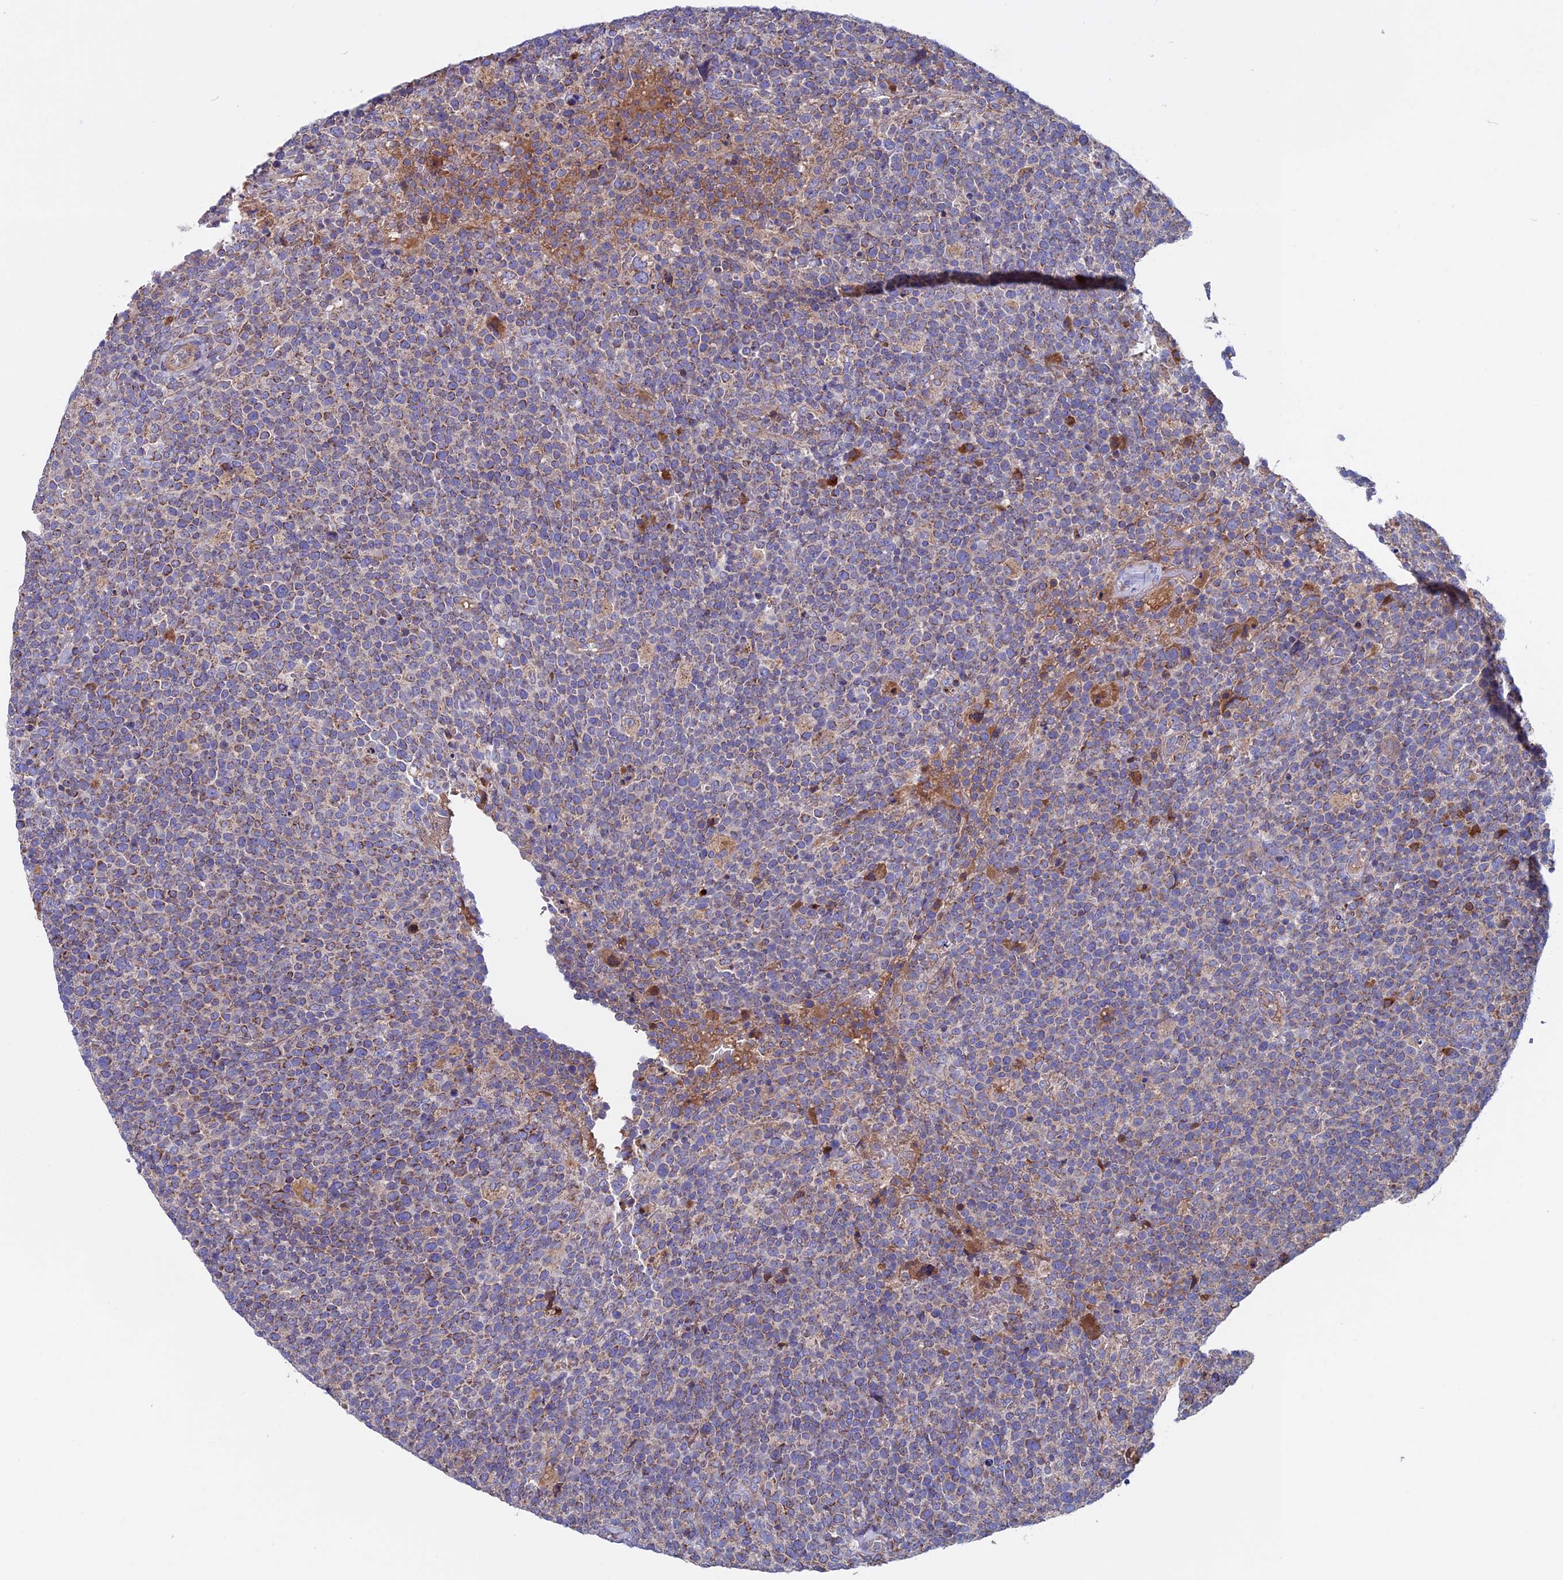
{"staining": {"intensity": "moderate", "quantity": ">75%", "location": "cytoplasmic/membranous"}, "tissue": "lymphoma", "cell_type": "Tumor cells", "image_type": "cancer", "snomed": [{"axis": "morphology", "description": "Malignant lymphoma, non-Hodgkin's type, High grade"}, {"axis": "topography", "description": "Lymph node"}], "caption": "A brown stain highlights moderate cytoplasmic/membranous staining of a protein in human lymphoma tumor cells. (Stains: DAB (3,3'-diaminobenzidine) in brown, nuclei in blue, Microscopy: brightfield microscopy at high magnification).", "gene": "SLC15A5", "patient": {"sex": "male", "age": 61}}